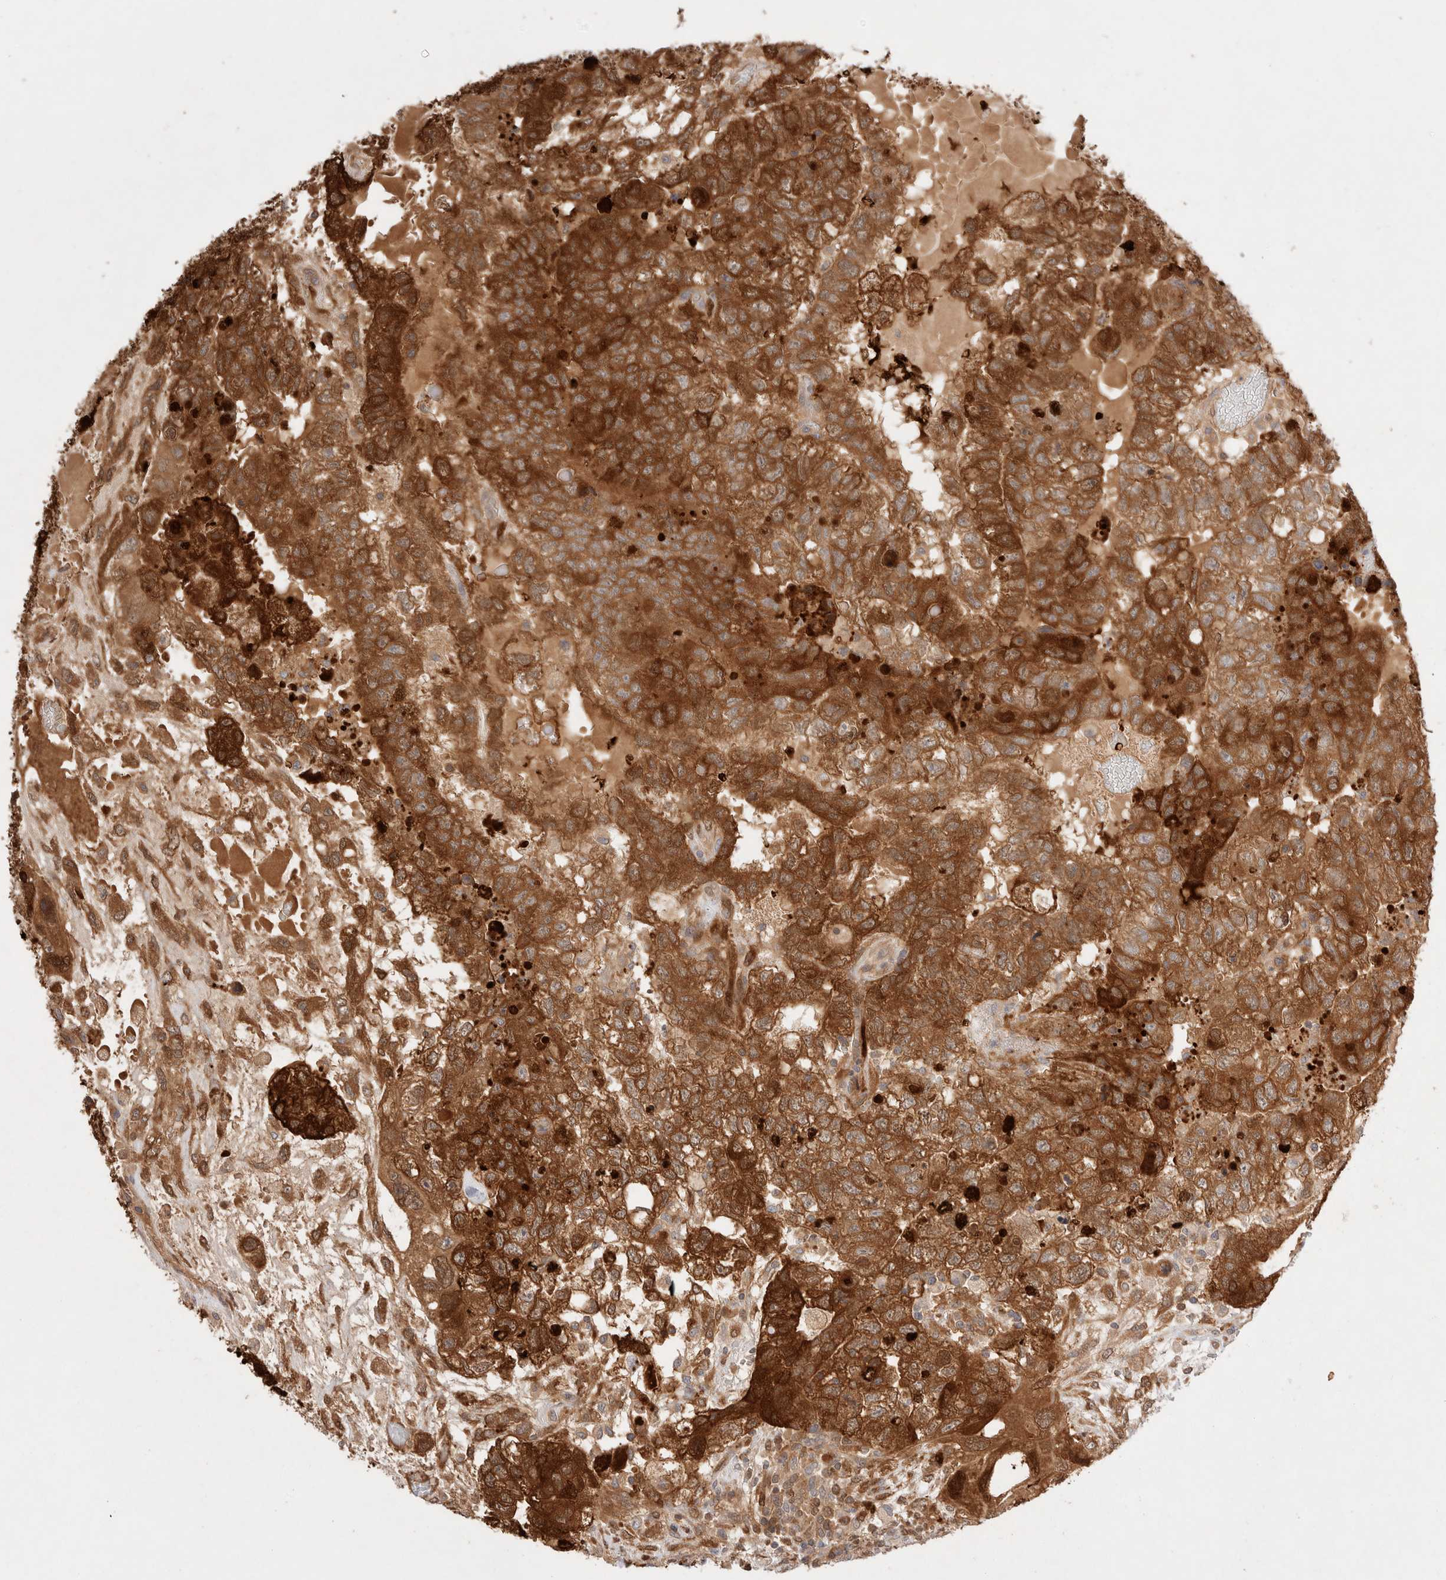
{"staining": {"intensity": "strong", "quantity": ">75%", "location": "cytoplasmic/membranous"}, "tissue": "testis cancer", "cell_type": "Tumor cells", "image_type": "cancer", "snomed": [{"axis": "morphology", "description": "Carcinoma, Embryonal, NOS"}, {"axis": "topography", "description": "Testis"}], "caption": "Tumor cells exhibit high levels of strong cytoplasmic/membranous expression in about >75% of cells in human embryonal carcinoma (testis).", "gene": "STARD10", "patient": {"sex": "male", "age": 36}}